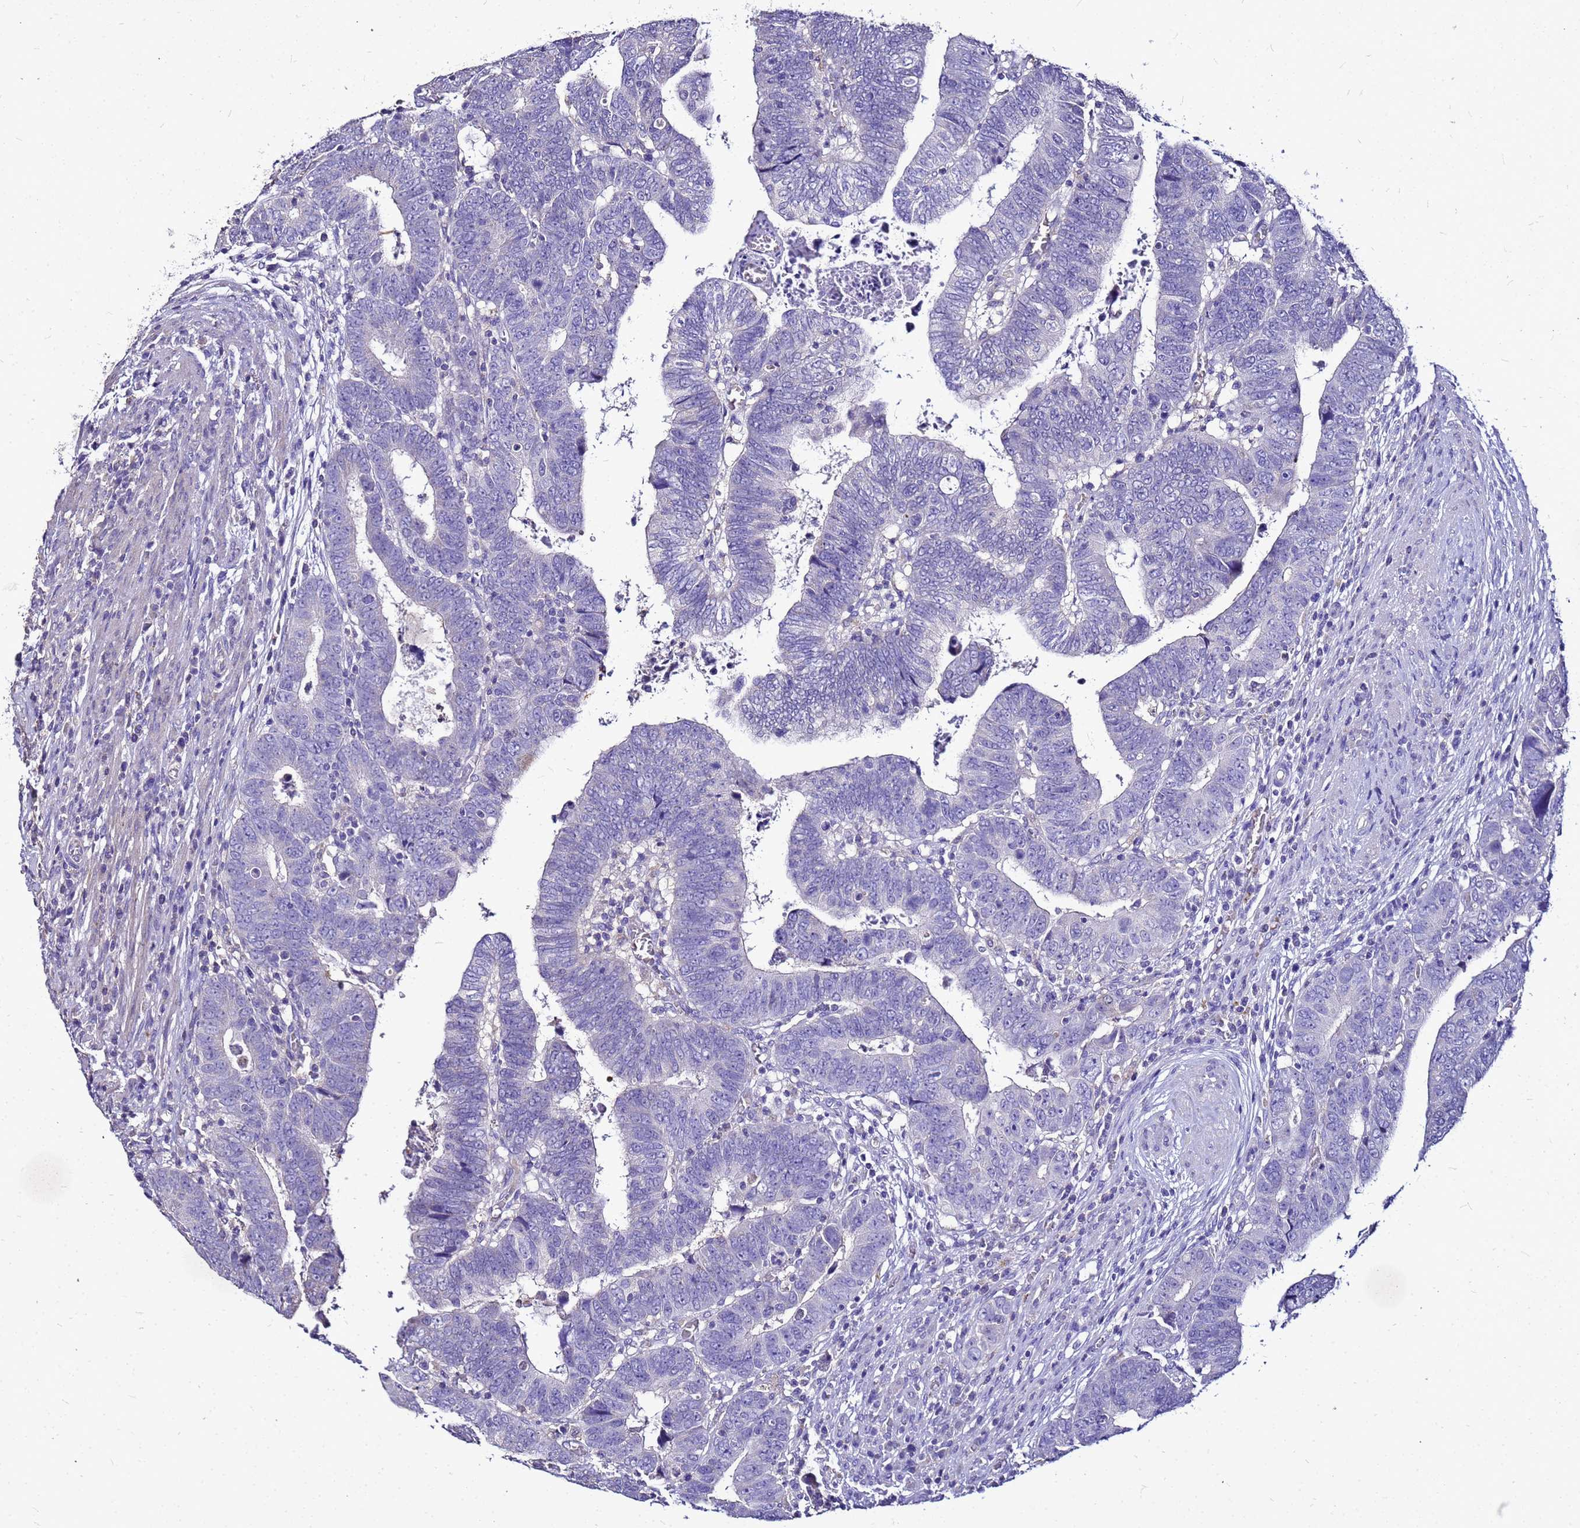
{"staining": {"intensity": "negative", "quantity": "none", "location": "none"}, "tissue": "colorectal cancer", "cell_type": "Tumor cells", "image_type": "cancer", "snomed": [{"axis": "morphology", "description": "Normal tissue, NOS"}, {"axis": "morphology", "description": "Adenocarcinoma, NOS"}, {"axis": "topography", "description": "Rectum"}], "caption": "The immunohistochemistry (IHC) photomicrograph has no significant positivity in tumor cells of colorectal cancer (adenocarcinoma) tissue. (DAB immunohistochemistry (IHC) with hematoxylin counter stain).", "gene": "S100A2", "patient": {"sex": "female", "age": 65}}